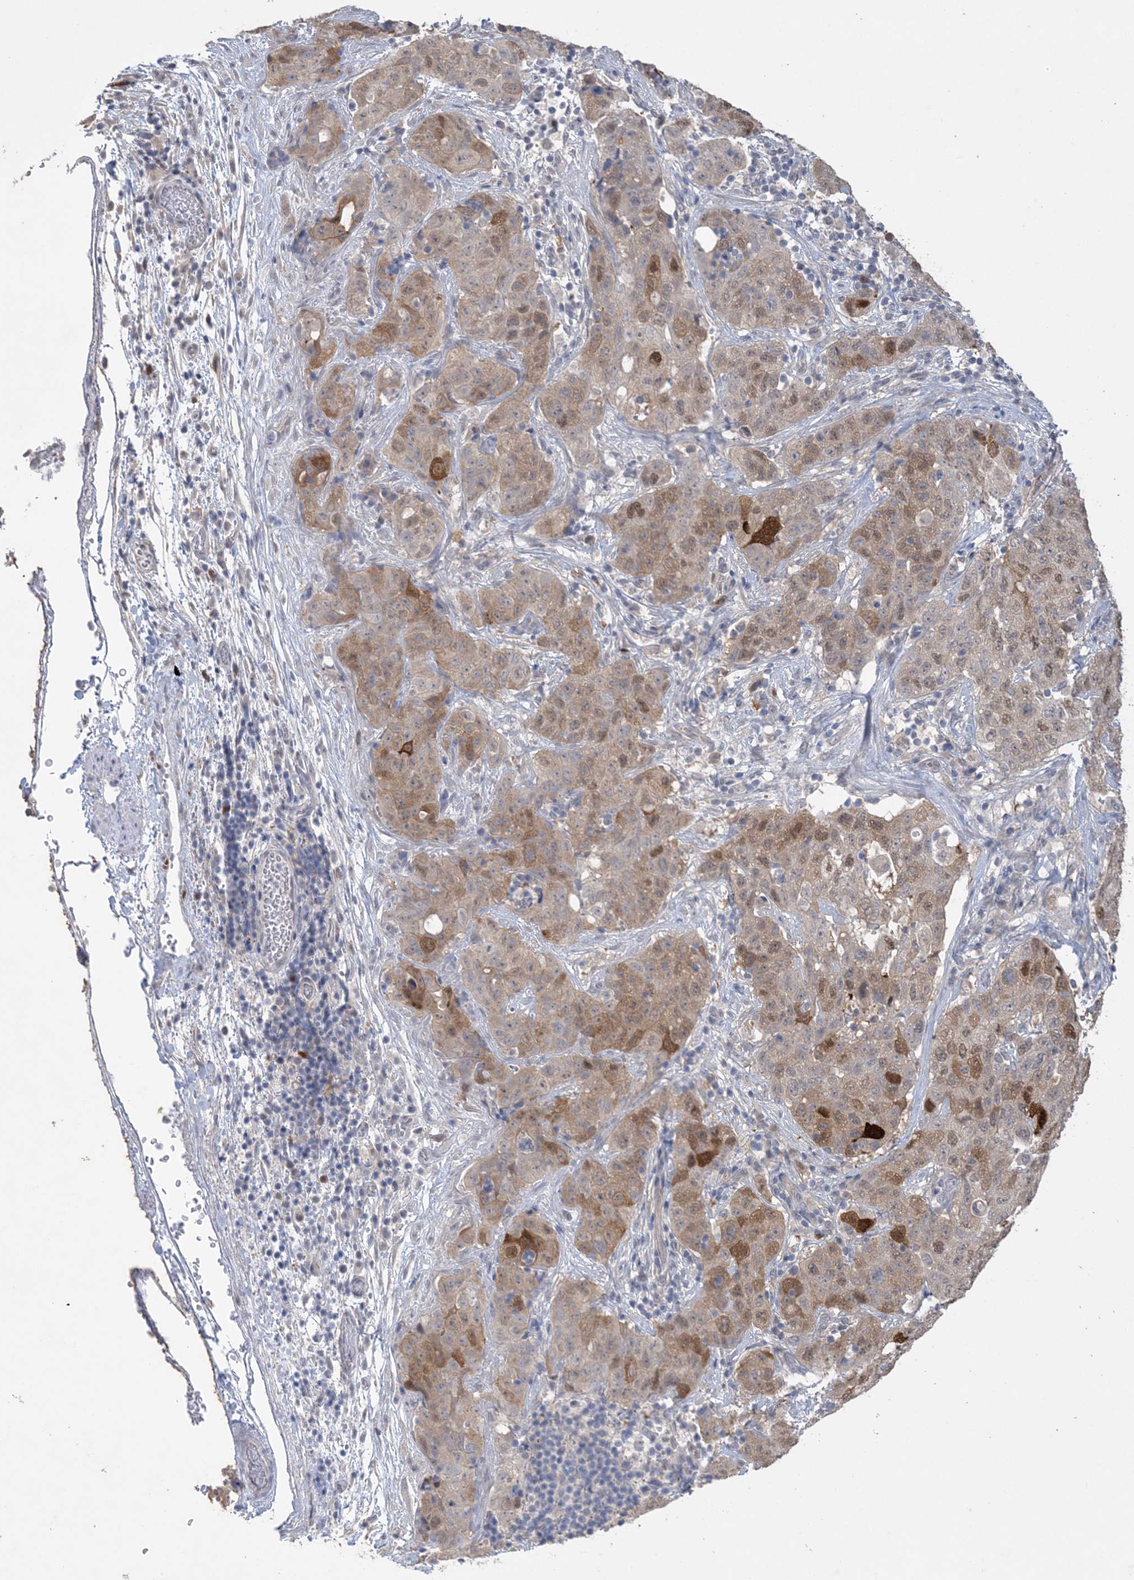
{"staining": {"intensity": "moderate", "quantity": ">75%", "location": "cytoplasmic/membranous,nuclear"}, "tissue": "stomach cancer", "cell_type": "Tumor cells", "image_type": "cancer", "snomed": [{"axis": "morphology", "description": "Normal tissue, NOS"}, {"axis": "morphology", "description": "Adenocarcinoma, NOS"}, {"axis": "topography", "description": "Lymph node"}, {"axis": "topography", "description": "Stomach"}], "caption": "Immunohistochemistry (IHC) histopathology image of neoplastic tissue: stomach adenocarcinoma stained using immunohistochemistry reveals medium levels of moderate protein expression localized specifically in the cytoplasmic/membranous and nuclear of tumor cells, appearing as a cytoplasmic/membranous and nuclear brown color.", "gene": "HMGCS1", "patient": {"sex": "male", "age": 48}}